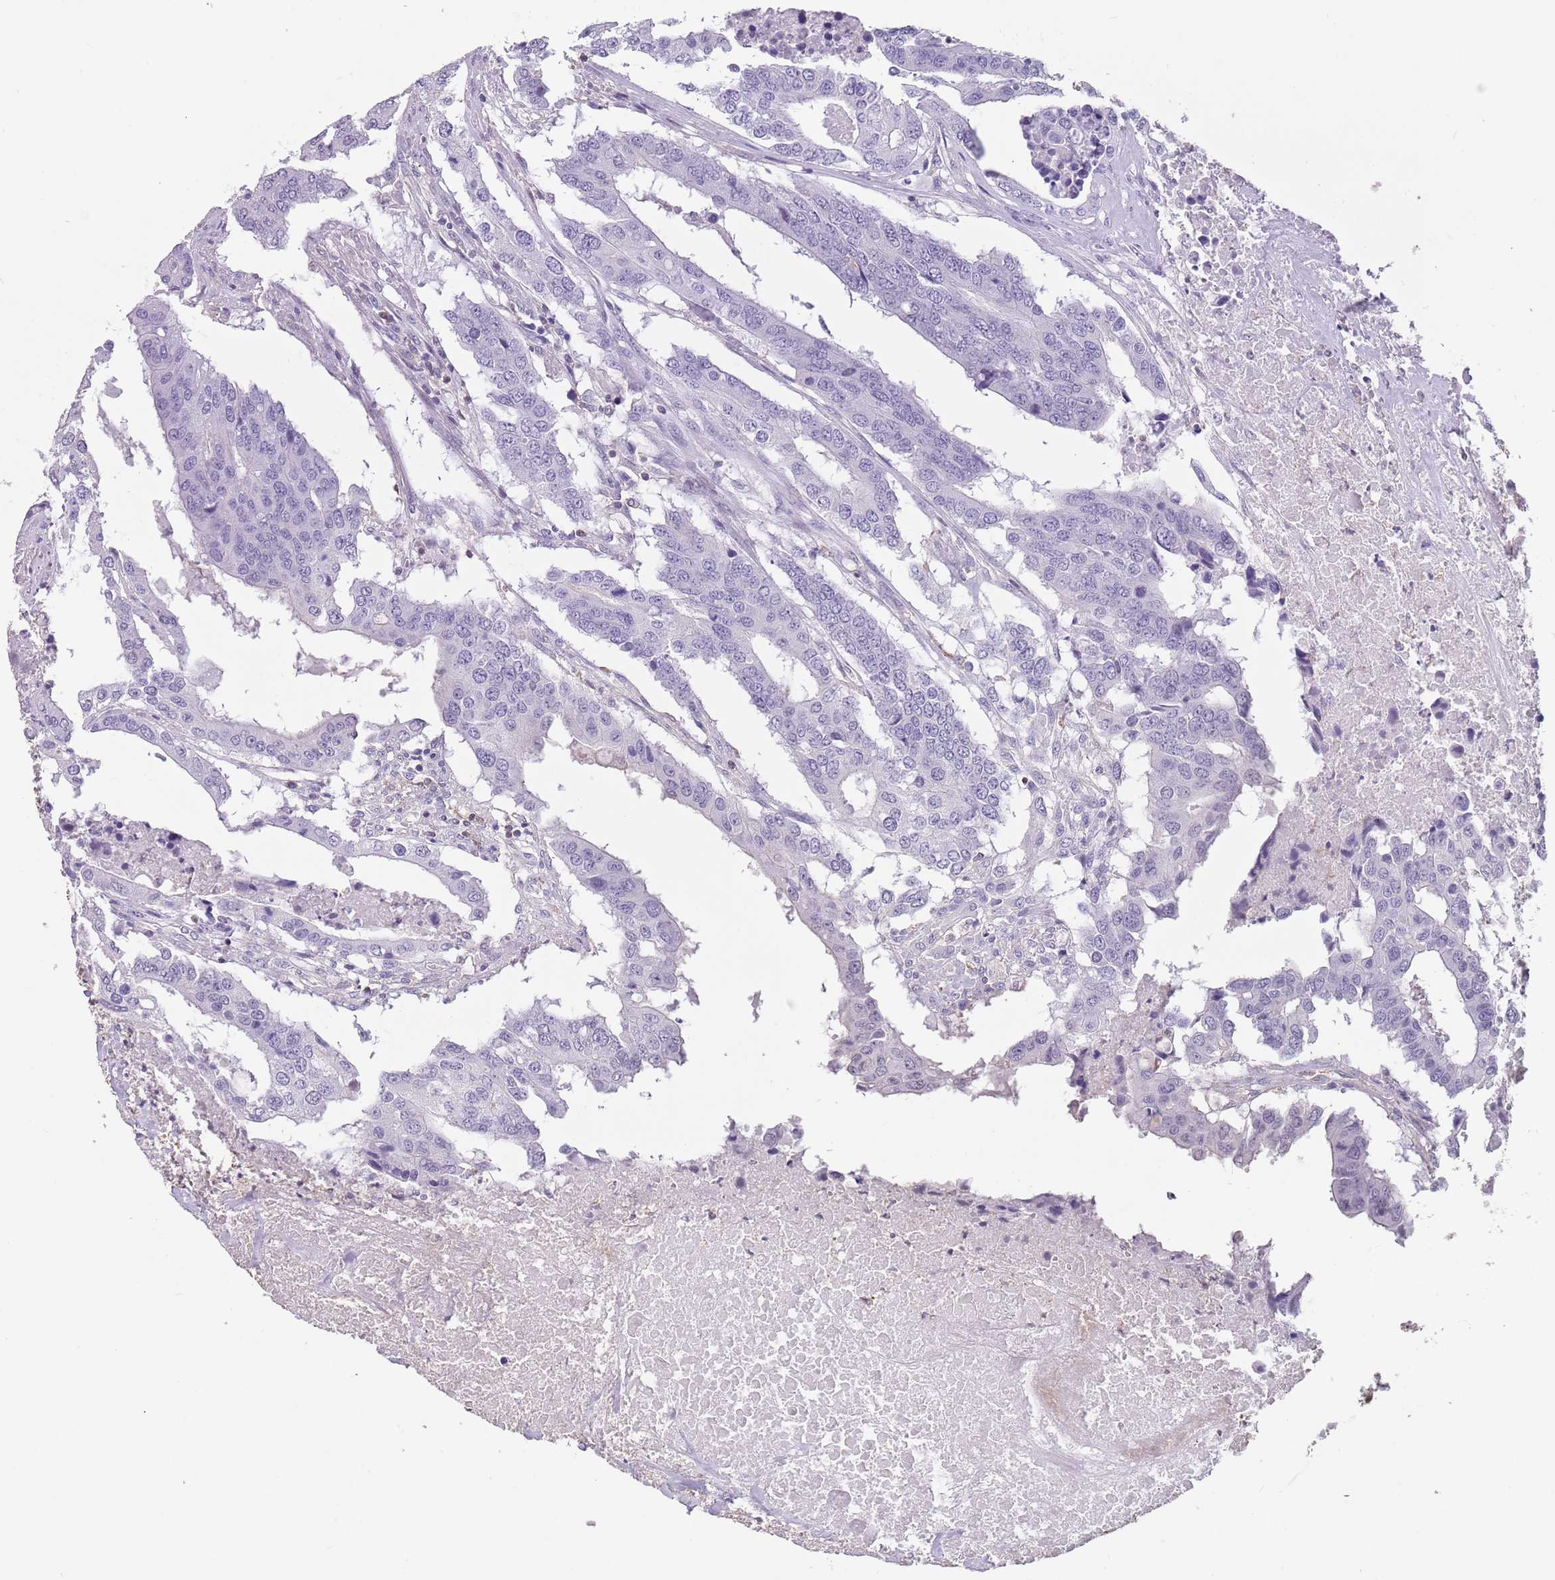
{"staining": {"intensity": "negative", "quantity": "none", "location": "none"}, "tissue": "colorectal cancer", "cell_type": "Tumor cells", "image_type": "cancer", "snomed": [{"axis": "morphology", "description": "Adenocarcinoma, NOS"}, {"axis": "topography", "description": "Colon"}], "caption": "High magnification brightfield microscopy of colorectal cancer (adenocarcinoma) stained with DAB (brown) and counterstained with hematoxylin (blue): tumor cells show no significant staining.", "gene": "SUN5", "patient": {"sex": "male", "age": 77}}